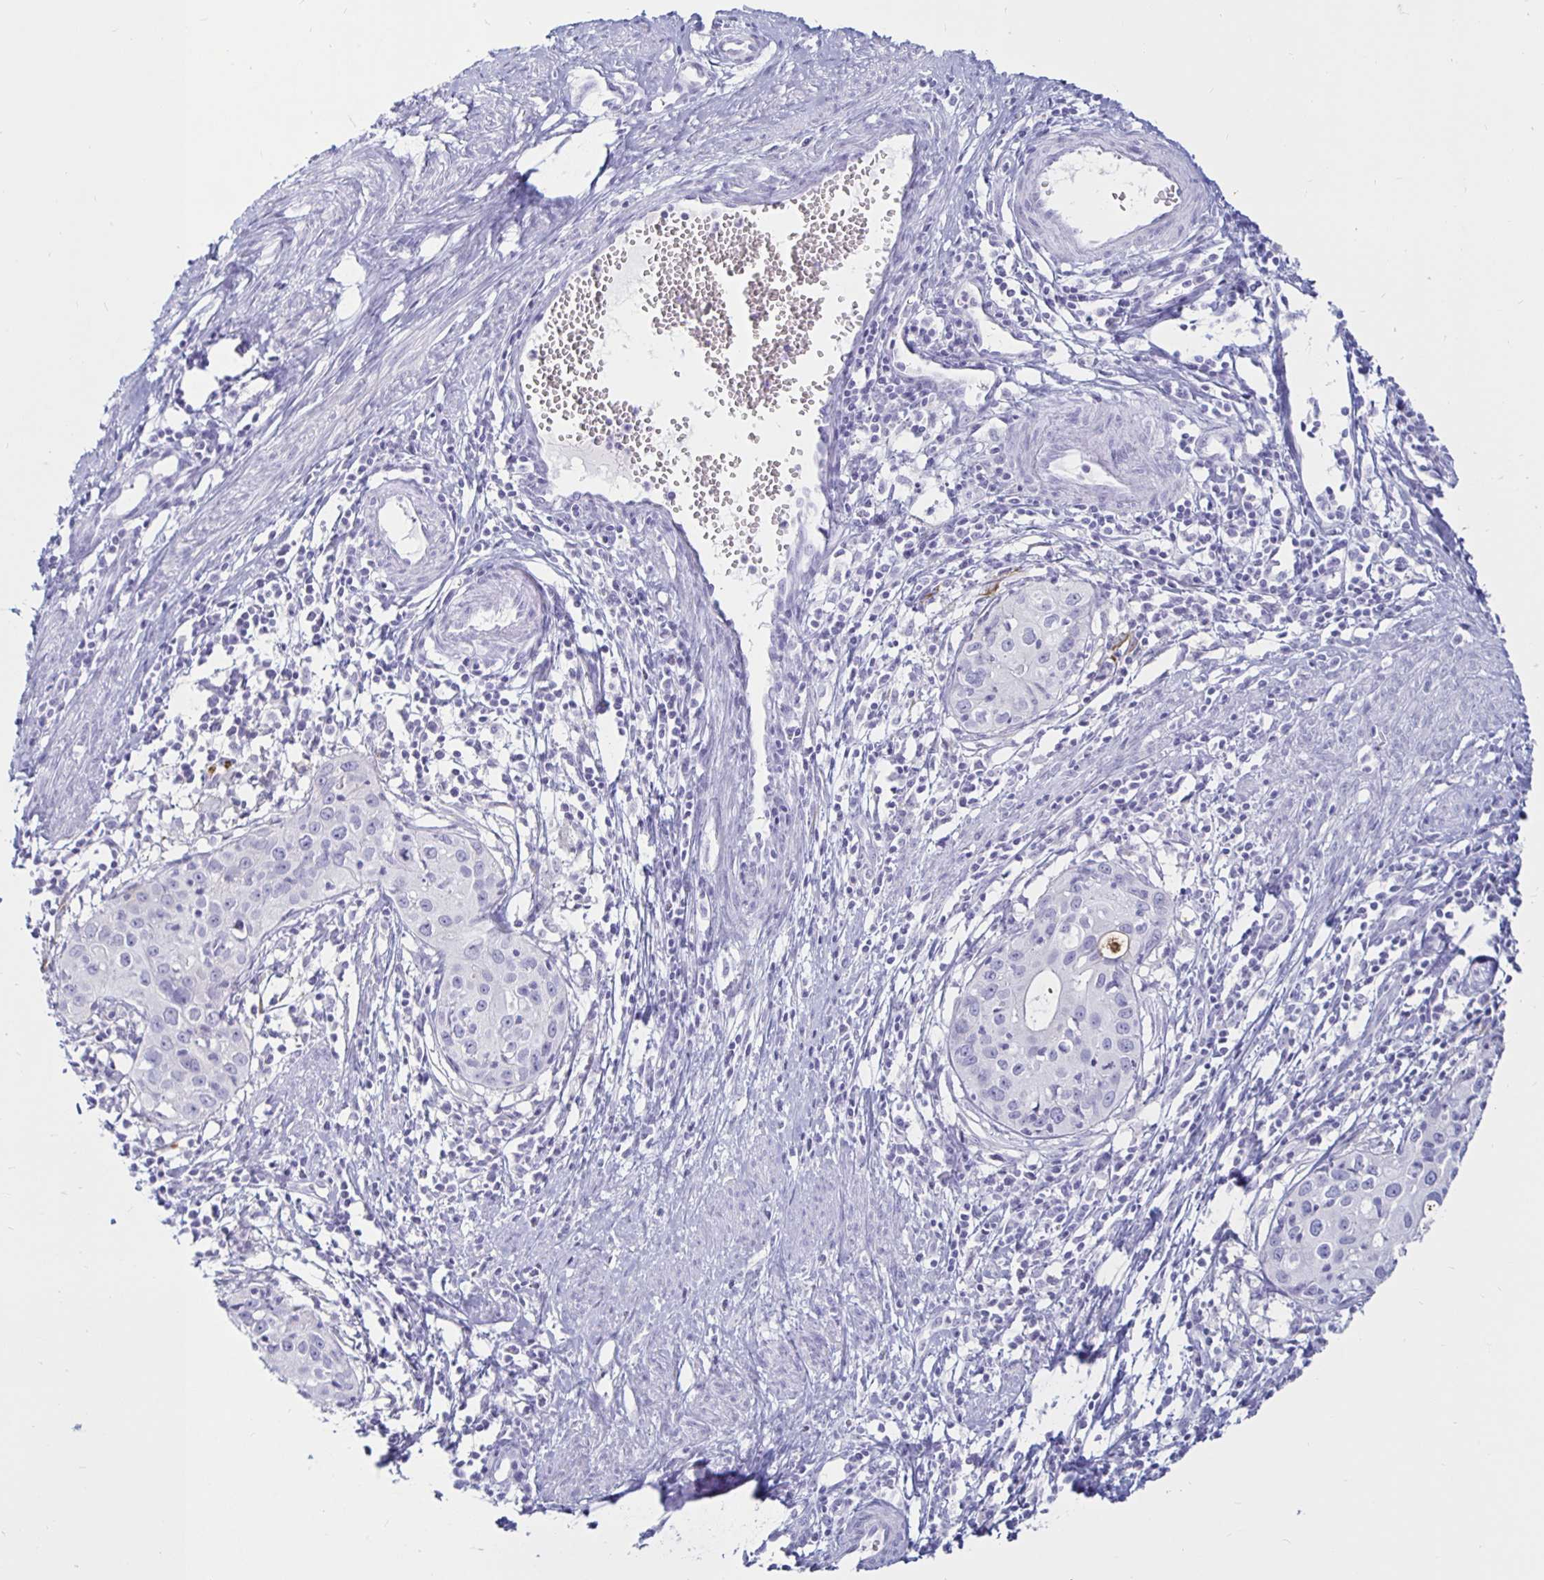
{"staining": {"intensity": "negative", "quantity": "none", "location": "none"}, "tissue": "cervical cancer", "cell_type": "Tumor cells", "image_type": "cancer", "snomed": [{"axis": "morphology", "description": "Squamous cell carcinoma, NOS"}, {"axis": "topography", "description": "Cervix"}], "caption": "Tumor cells show no significant staining in cervical squamous cell carcinoma. (Stains: DAB immunohistochemistry (IHC) with hematoxylin counter stain, Microscopy: brightfield microscopy at high magnification).", "gene": "TIMP1", "patient": {"sex": "female", "age": 40}}